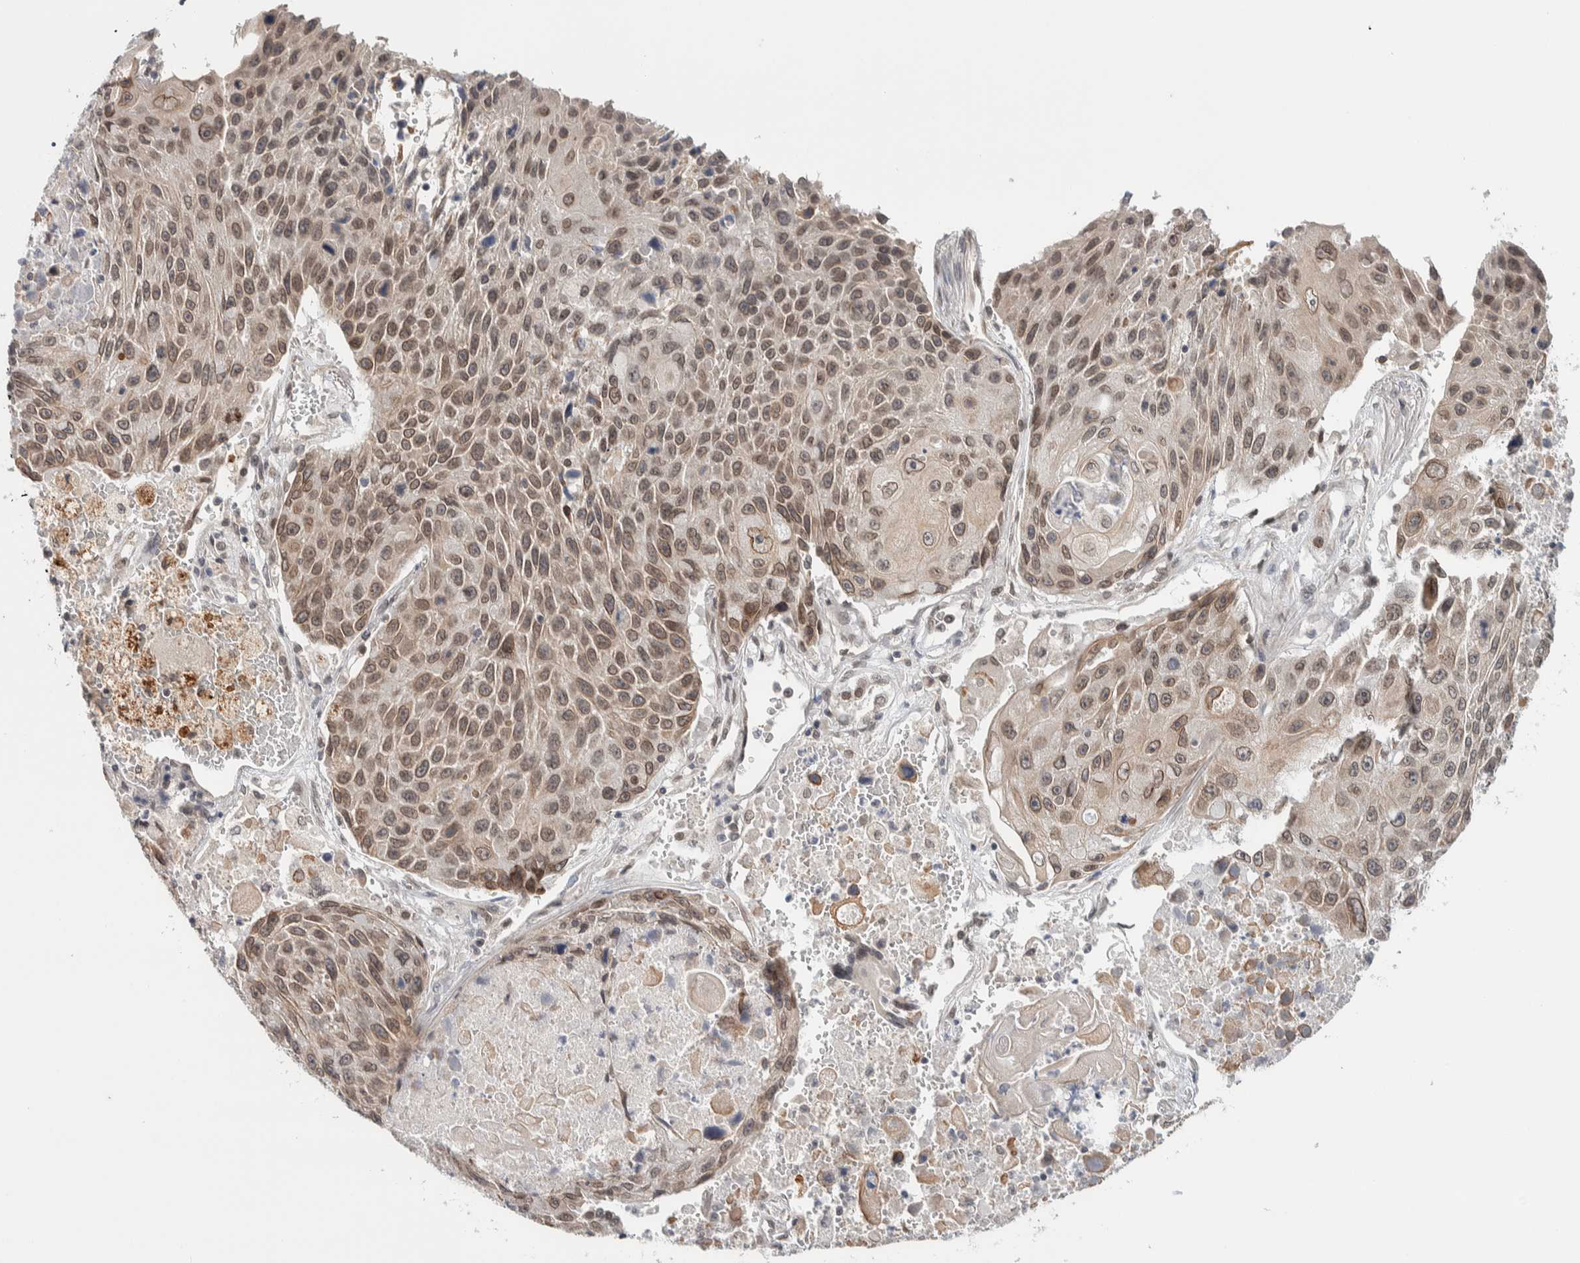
{"staining": {"intensity": "moderate", "quantity": "<25%", "location": "cytoplasmic/membranous,nuclear"}, "tissue": "lung cancer", "cell_type": "Tumor cells", "image_type": "cancer", "snomed": [{"axis": "morphology", "description": "Squamous cell carcinoma, NOS"}, {"axis": "topography", "description": "Lung"}], "caption": "Lung cancer stained with a protein marker displays moderate staining in tumor cells.", "gene": "CRAT", "patient": {"sex": "male", "age": 61}}